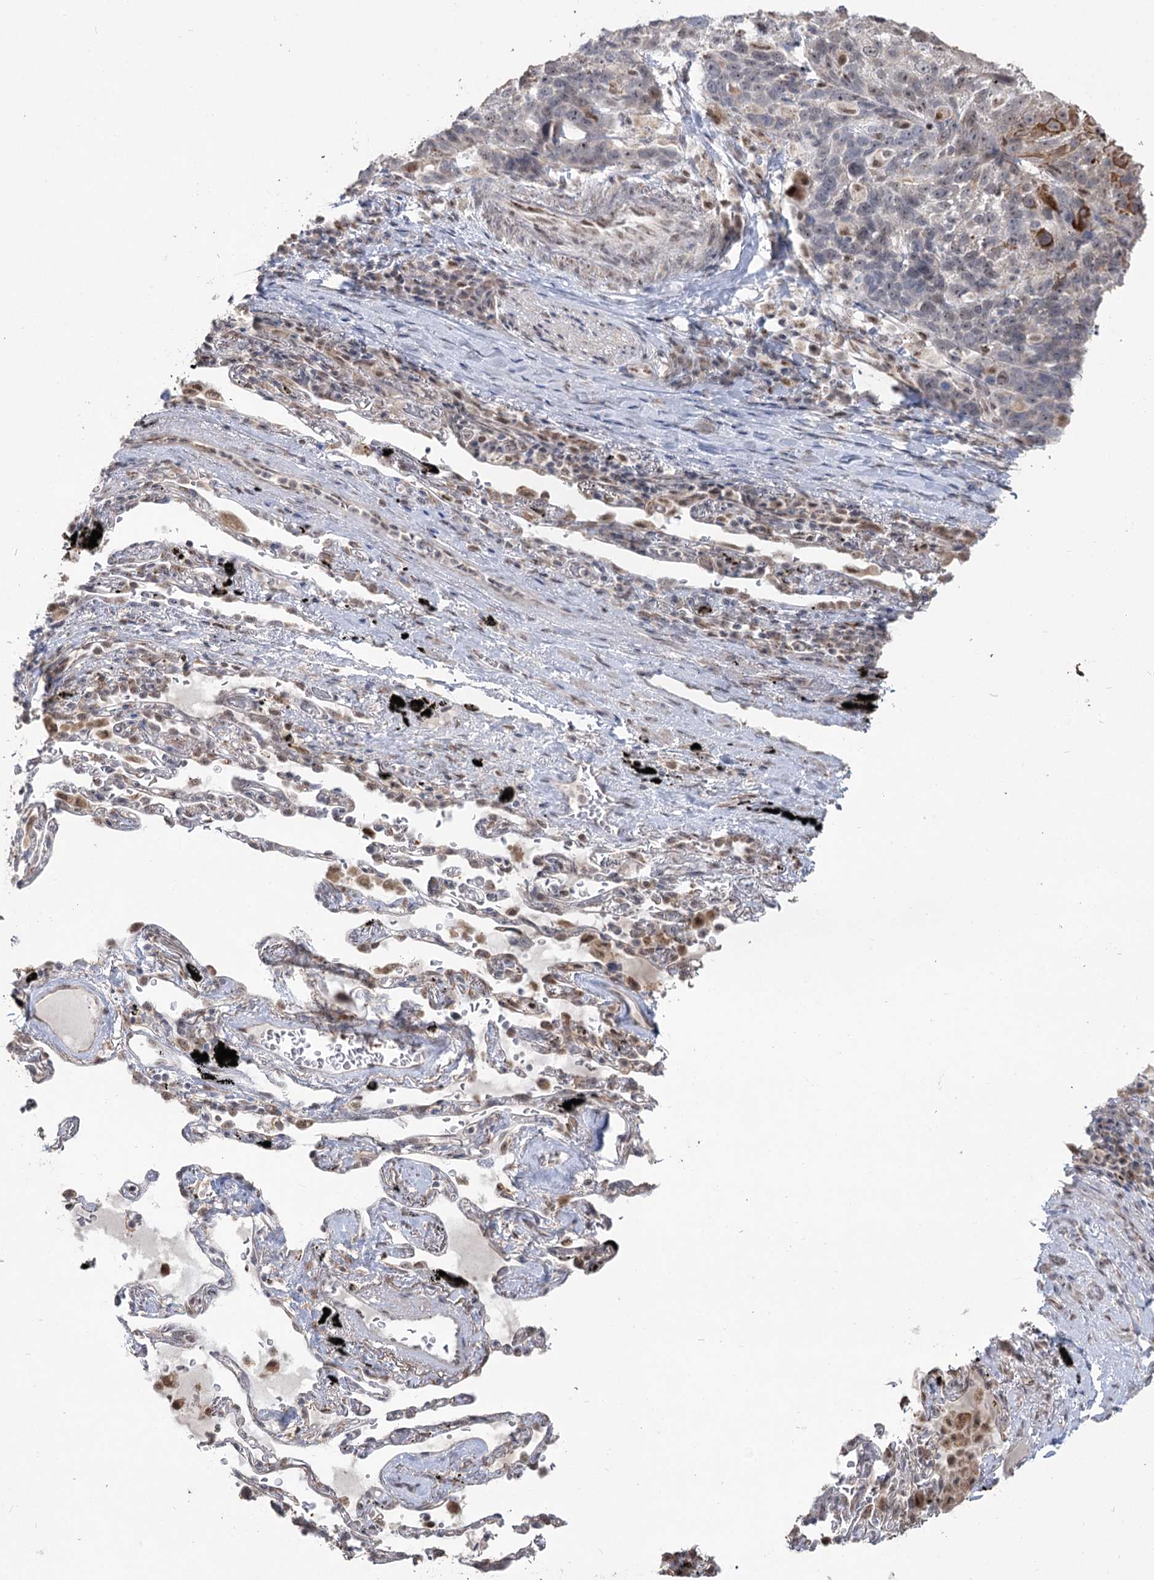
{"staining": {"intensity": "moderate", "quantity": "<25%", "location": "cytoplasmic/membranous"}, "tissue": "lung cancer", "cell_type": "Tumor cells", "image_type": "cancer", "snomed": [{"axis": "morphology", "description": "Squamous cell carcinoma, NOS"}, {"axis": "topography", "description": "Lung"}], "caption": "Brown immunohistochemical staining in human squamous cell carcinoma (lung) exhibits moderate cytoplasmic/membranous staining in approximately <25% of tumor cells. (brown staining indicates protein expression, while blue staining denotes nuclei).", "gene": "RUFY4", "patient": {"sex": "male", "age": 66}}